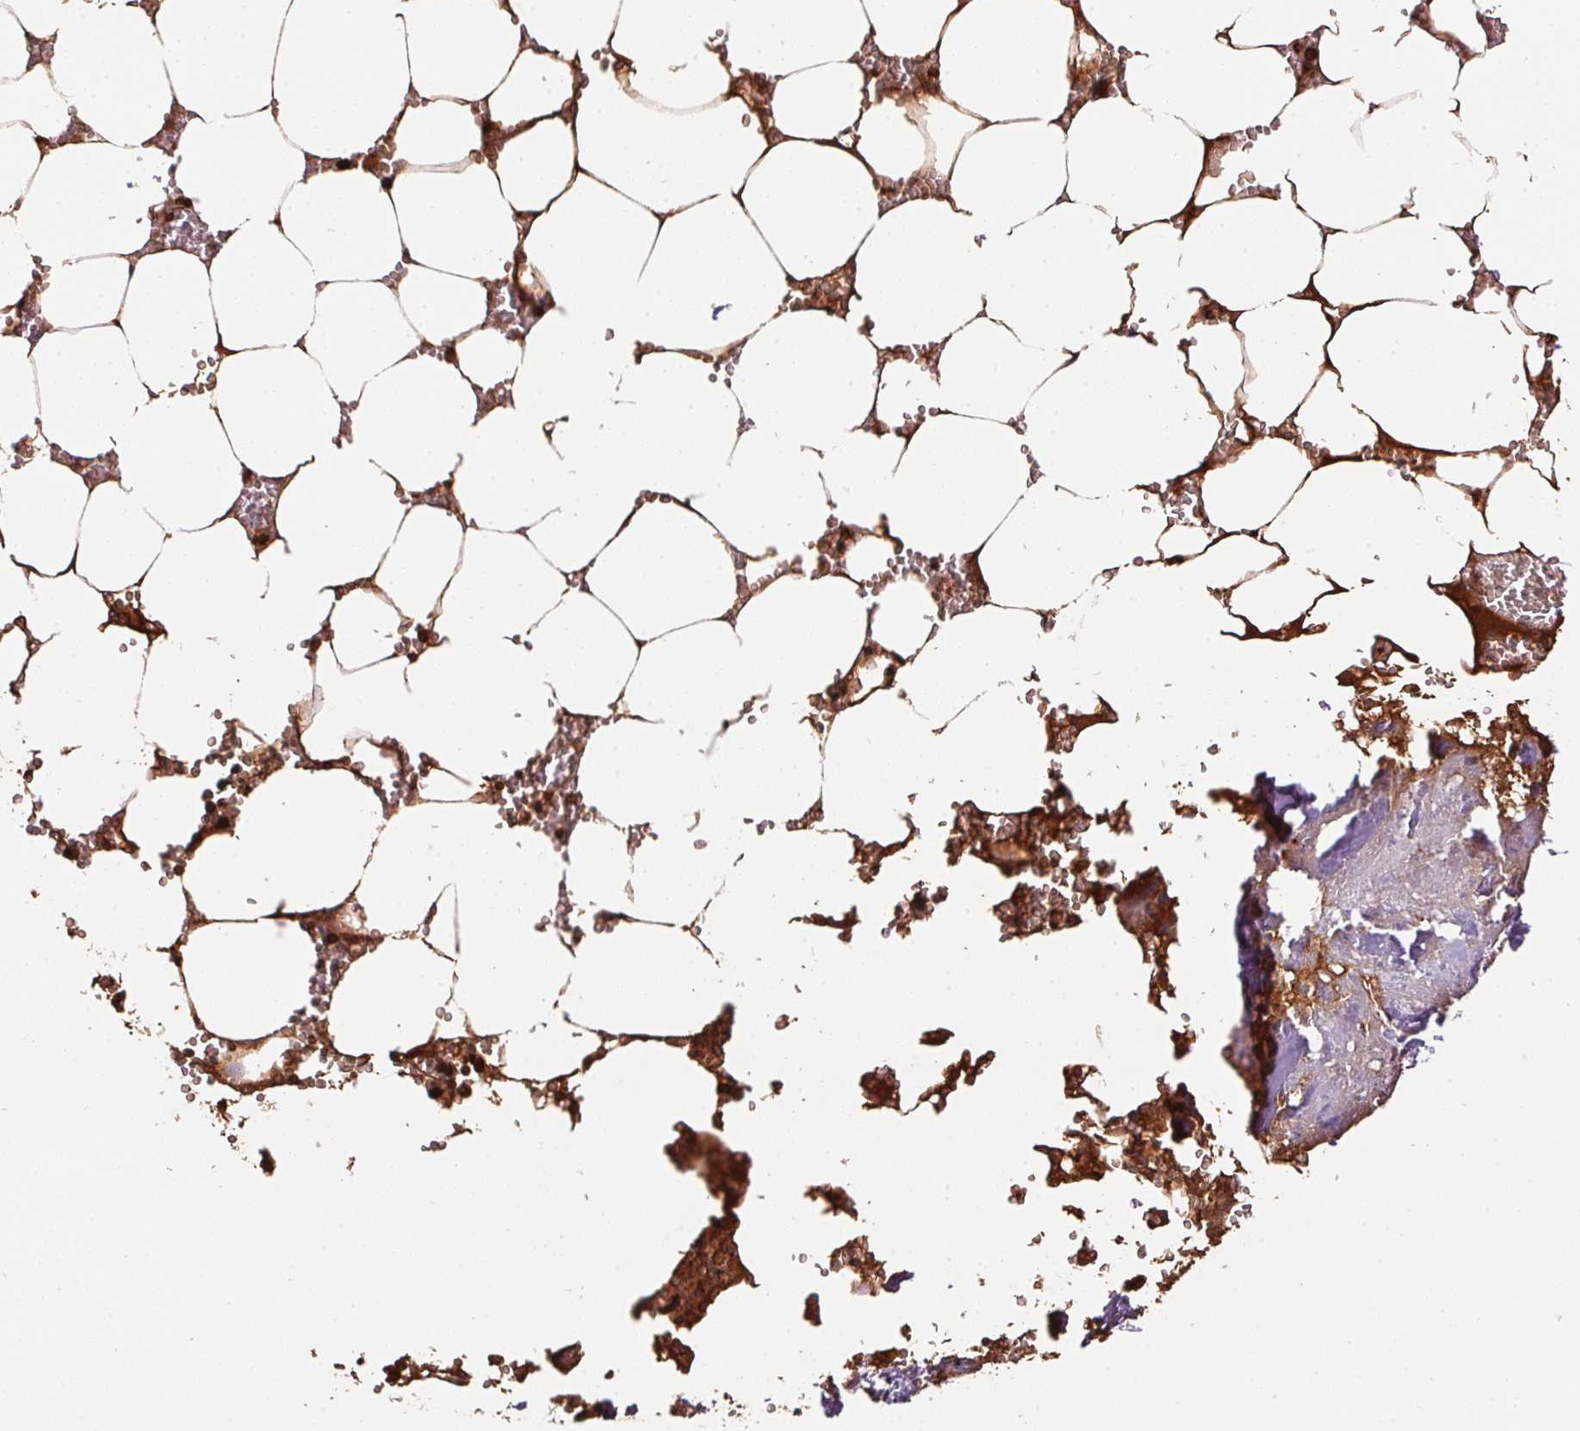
{"staining": {"intensity": "strong", "quantity": "<25%", "location": "cytoplasmic/membranous,nuclear"}, "tissue": "bone marrow", "cell_type": "Hematopoietic cells", "image_type": "normal", "snomed": [{"axis": "morphology", "description": "Normal tissue, NOS"}, {"axis": "topography", "description": "Bone marrow"}], "caption": "A brown stain shows strong cytoplasmic/membranous,nuclear staining of a protein in hematopoietic cells of normal human bone marrow.", "gene": "ORM1", "patient": {"sex": "male", "age": 54}}